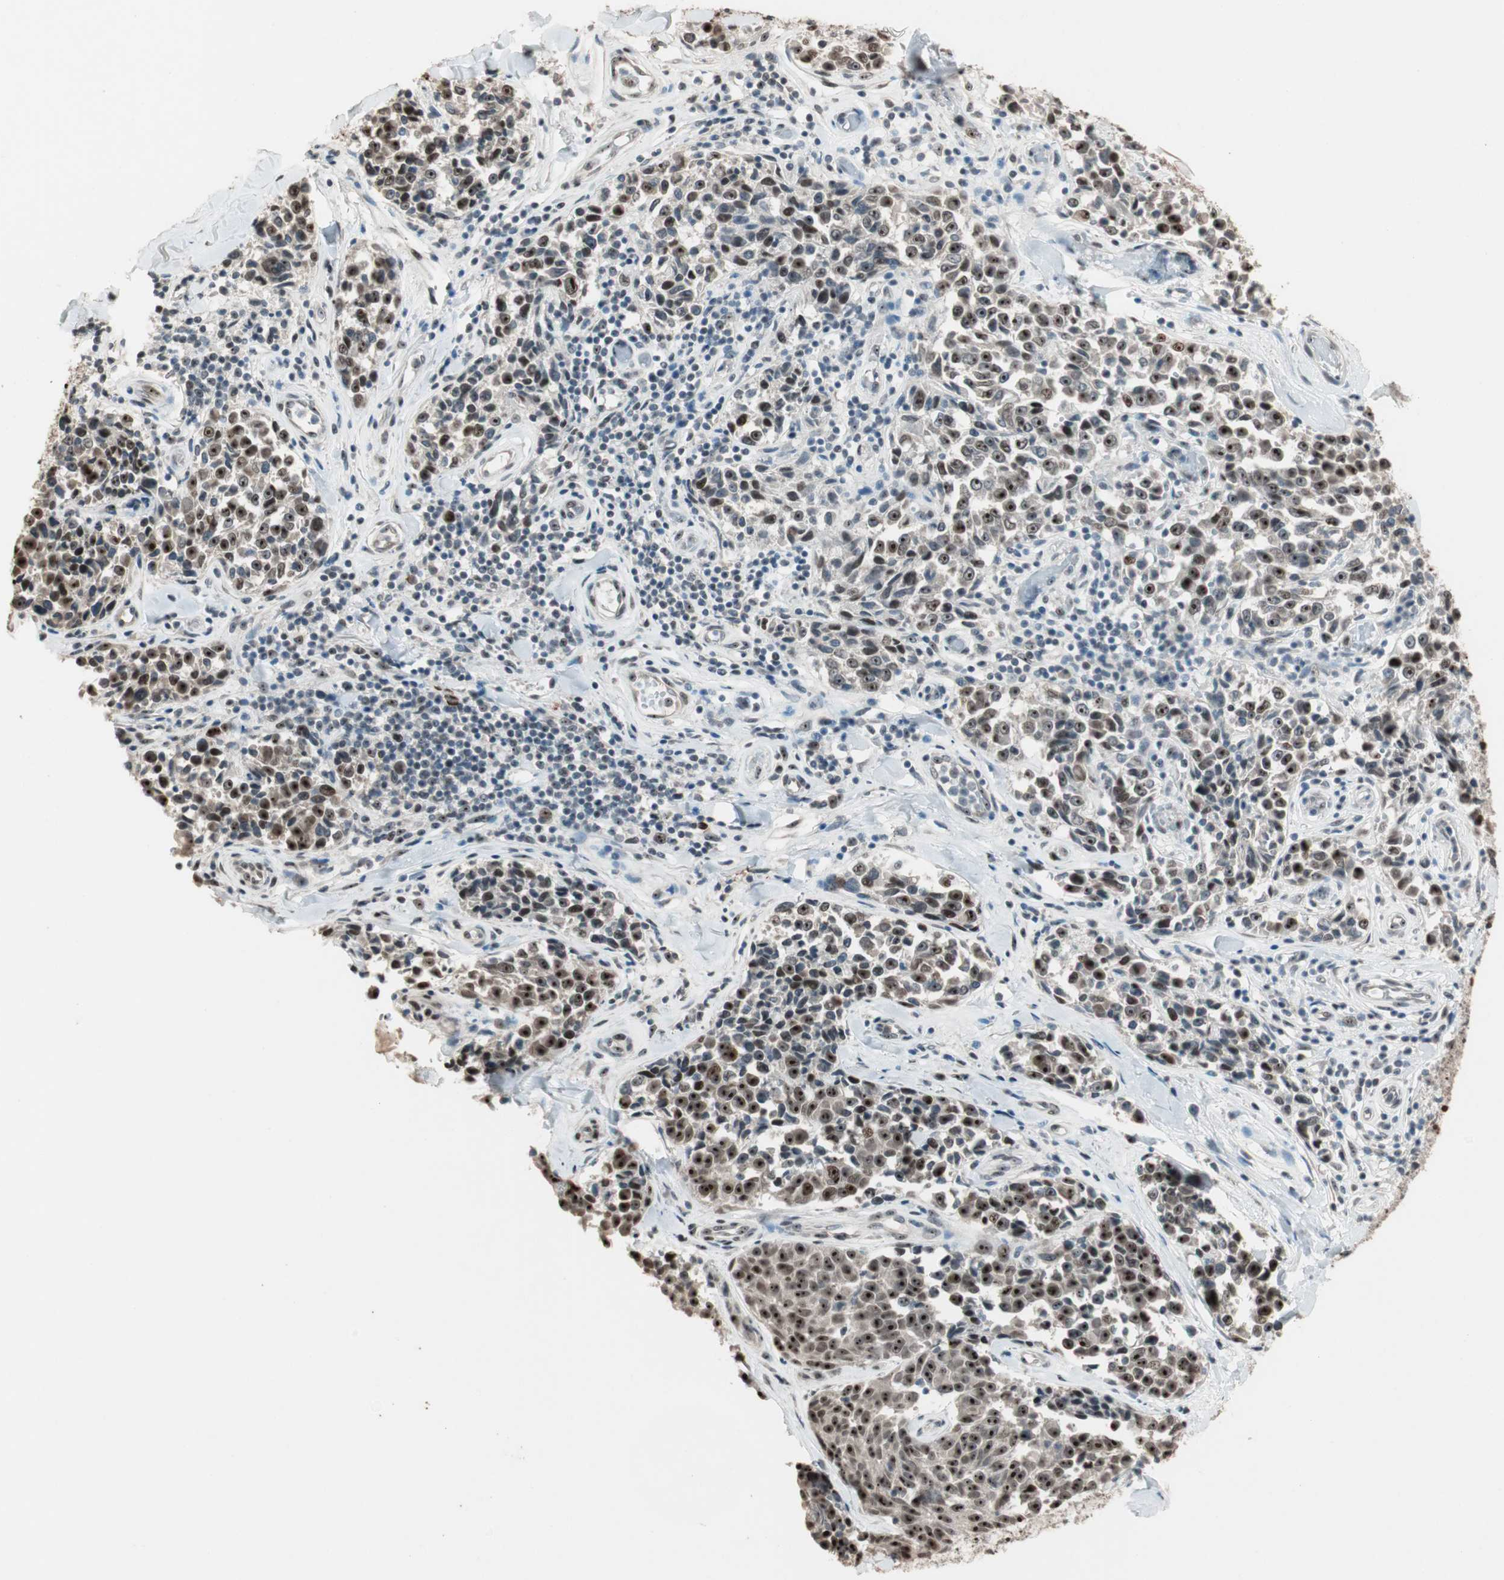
{"staining": {"intensity": "moderate", "quantity": ">75%", "location": "nuclear"}, "tissue": "melanoma", "cell_type": "Tumor cells", "image_type": "cancer", "snomed": [{"axis": "morphology", "description": "Malignant melanoma, NOS"}, {"axis": "topography", "description": "Skin"}], "caption": "Immunohistochemistry (IHC) (DAB) staining of melanoma shows moderate nuclear protein staining in approximately >75% of tumor cells.", "gene": "ETV4", "patient": {"sex": "female", "age": 64}}